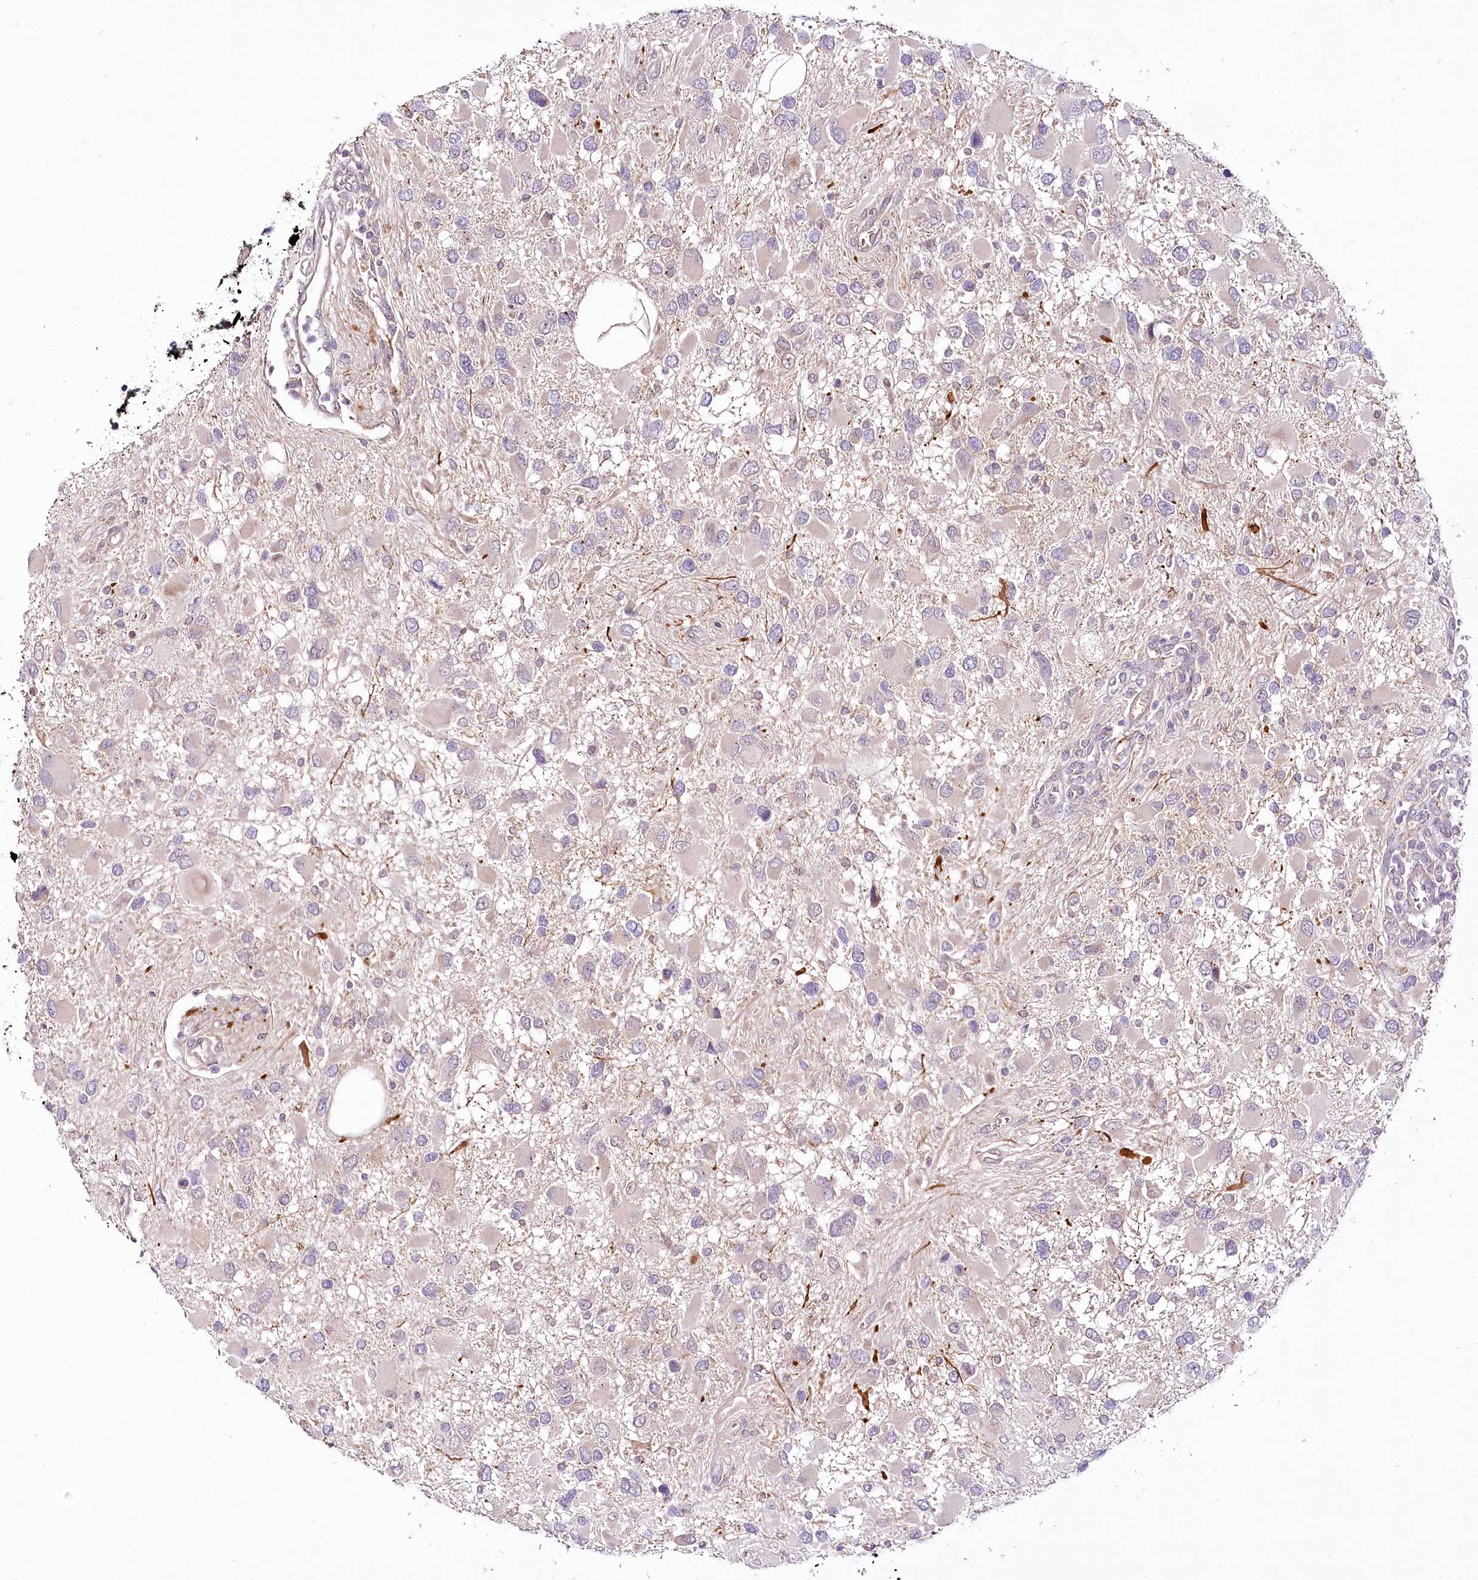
{"staining": {"intensity": "negative", "quantity": "none", "location": "none"}, "tissue": "glioma", "cell_type": "Tumor cells", "image_type": "cancer", "snomed": [{"axis": "morphology", "description": "Glioma, malignant, High grade"}, {"axis": "topography", "description": "Brain"}], "caption": "A high-resolution photomicrograph shows immunohistochemistry (IHC) staining of high-grade glioma (malignant), which shows no significant positivity in tumor cells.", "gene": "VWA5A", "patient": {"sex": "male", "age": 53}}